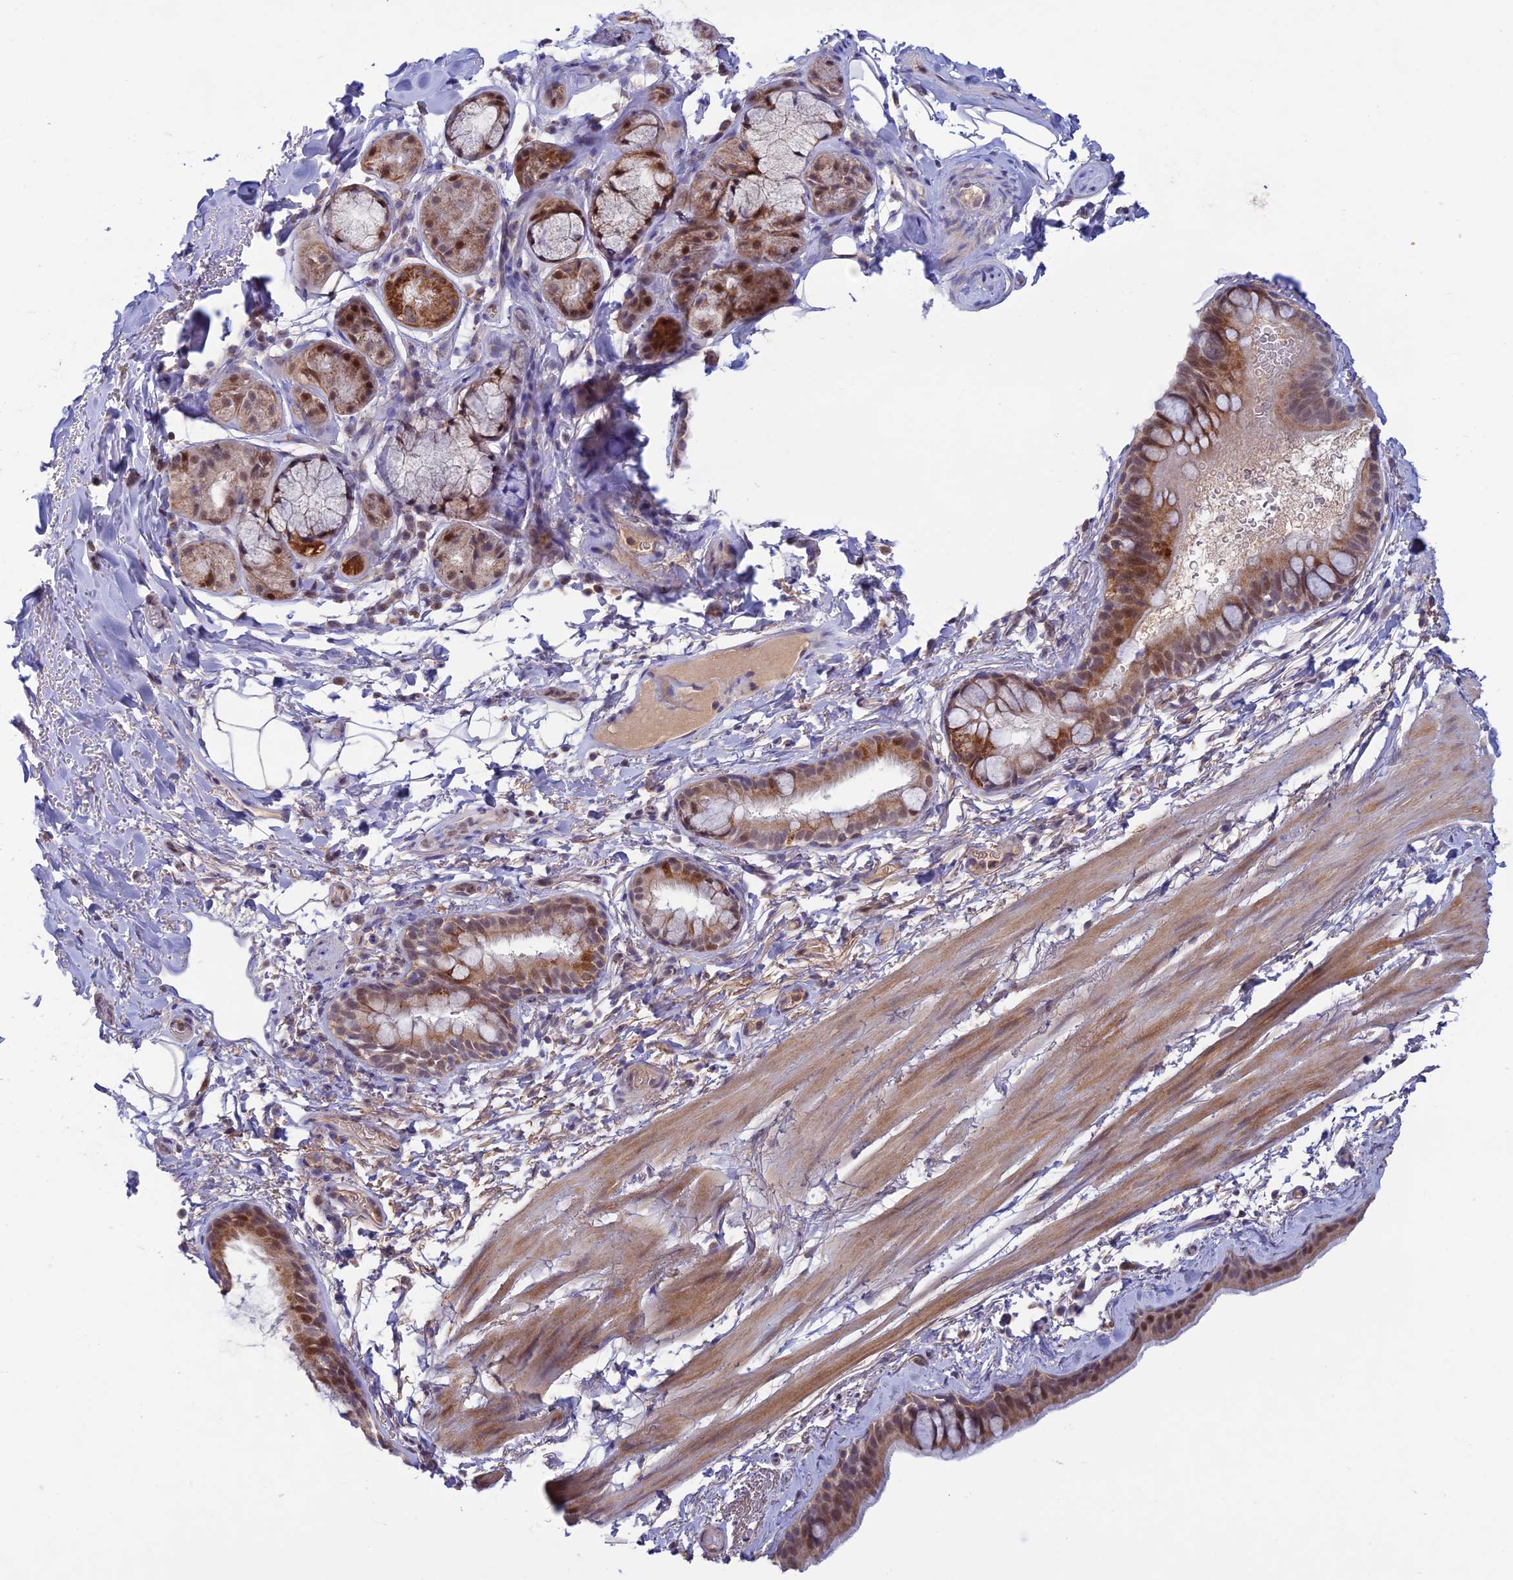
{"staining": {"intensity": "moderate", "quantity": ">75%", "location": "cytoplasmic/membranous,nuclear"}, "tissue": "bronchus", "cell_type": "Respiratory epithelial cells", "image_type": "normal", "snomed": [{"axis": "morphology", "description": "Normal tissue, NOS"}, {"axis": "topography", "description": "Cartilage tissue"}], "caption": "Bronchus stained for a protein demonstrates moderate cytoplasmic/membranous,nuclear positivity in respiratory epithelial cells. (DAB IHC, brown staining for protein, blue staining for nuclei).", "gene": "FASTKD5", "patient": {"sex": "male", "age": 63}}